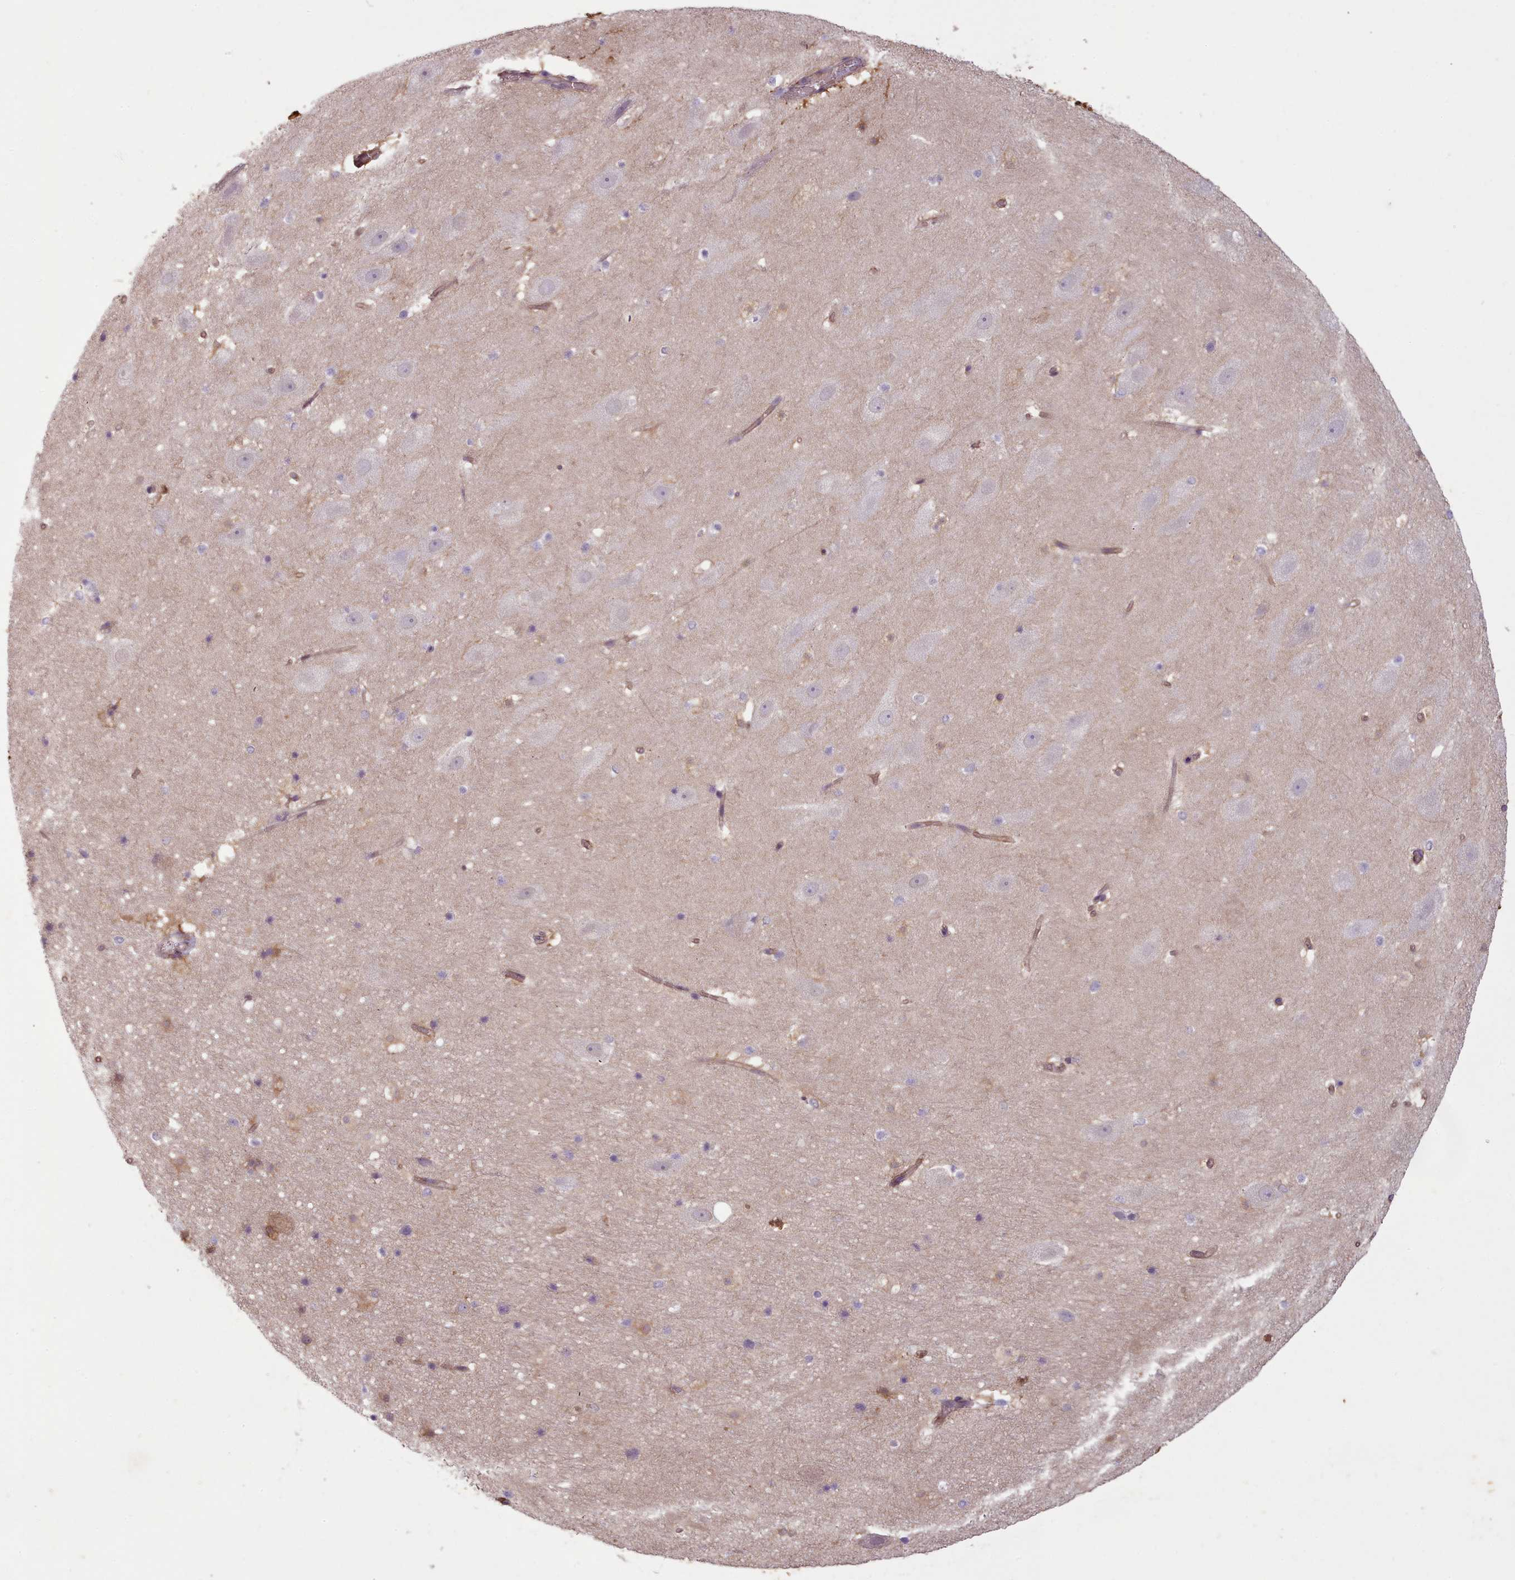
{"staining": {"intensity": "weak", "quantity": "<25%", "location": "cytoplasmic/membranous"}, "tissue": "hippocampus", "cell_type": "Glial cells", "image_type": "normal", "snomed": [{"axis": "morphology", "description": "Normal tissue, NOS"}, {"axis": "topography", "description": "Hippocampus"}], "caption": "A high-resolution histopathology image shows immunohistochemistry (IHC) staining of normal hippocampus, which shows no significant staining in glial cells.", "gene": "PLD4", "patient": {"sex": "male", "age": 37}}